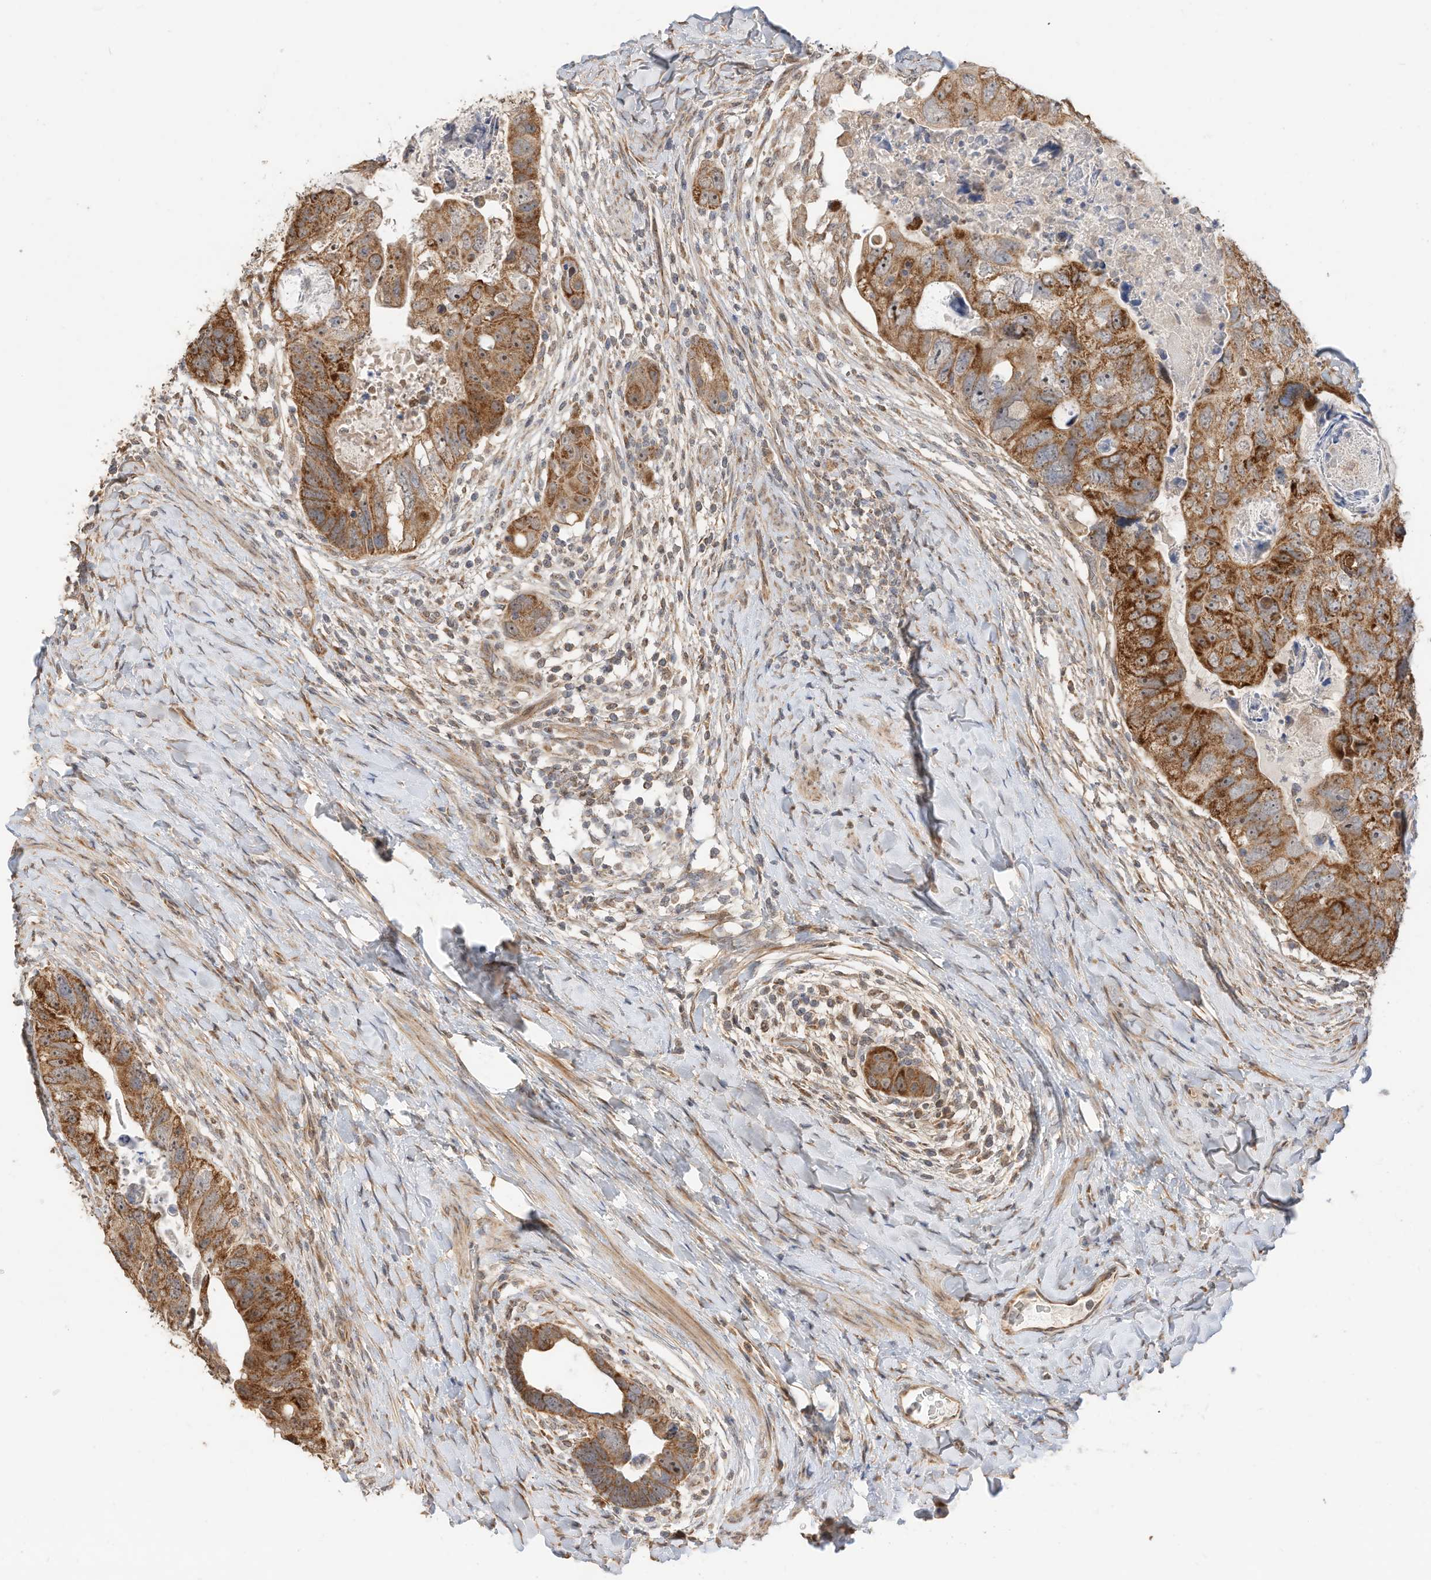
{"staining": {"intensity": "strong", "quantity": ">75%", "location": "cytoplasmic/membranous"}, "tissue": "colorectal cancer", "cell_type": "Tumor cells", "image_type": "cancer", "snomed": [{"axis": "morphology", "description": "Adenocarcinoma, NOS"}, {"axis": "topography", "description": "Rectum"}], "caption": "IHC histopathology image of colorectal adenocarcinoma stained for a protein (brown), which demonstrates high levels of strong cytoplasmic/membranous positivity in about >75% of tumor cells.", "gene": "CAGE1", "patient": {"sex": "male", "age": 59}}